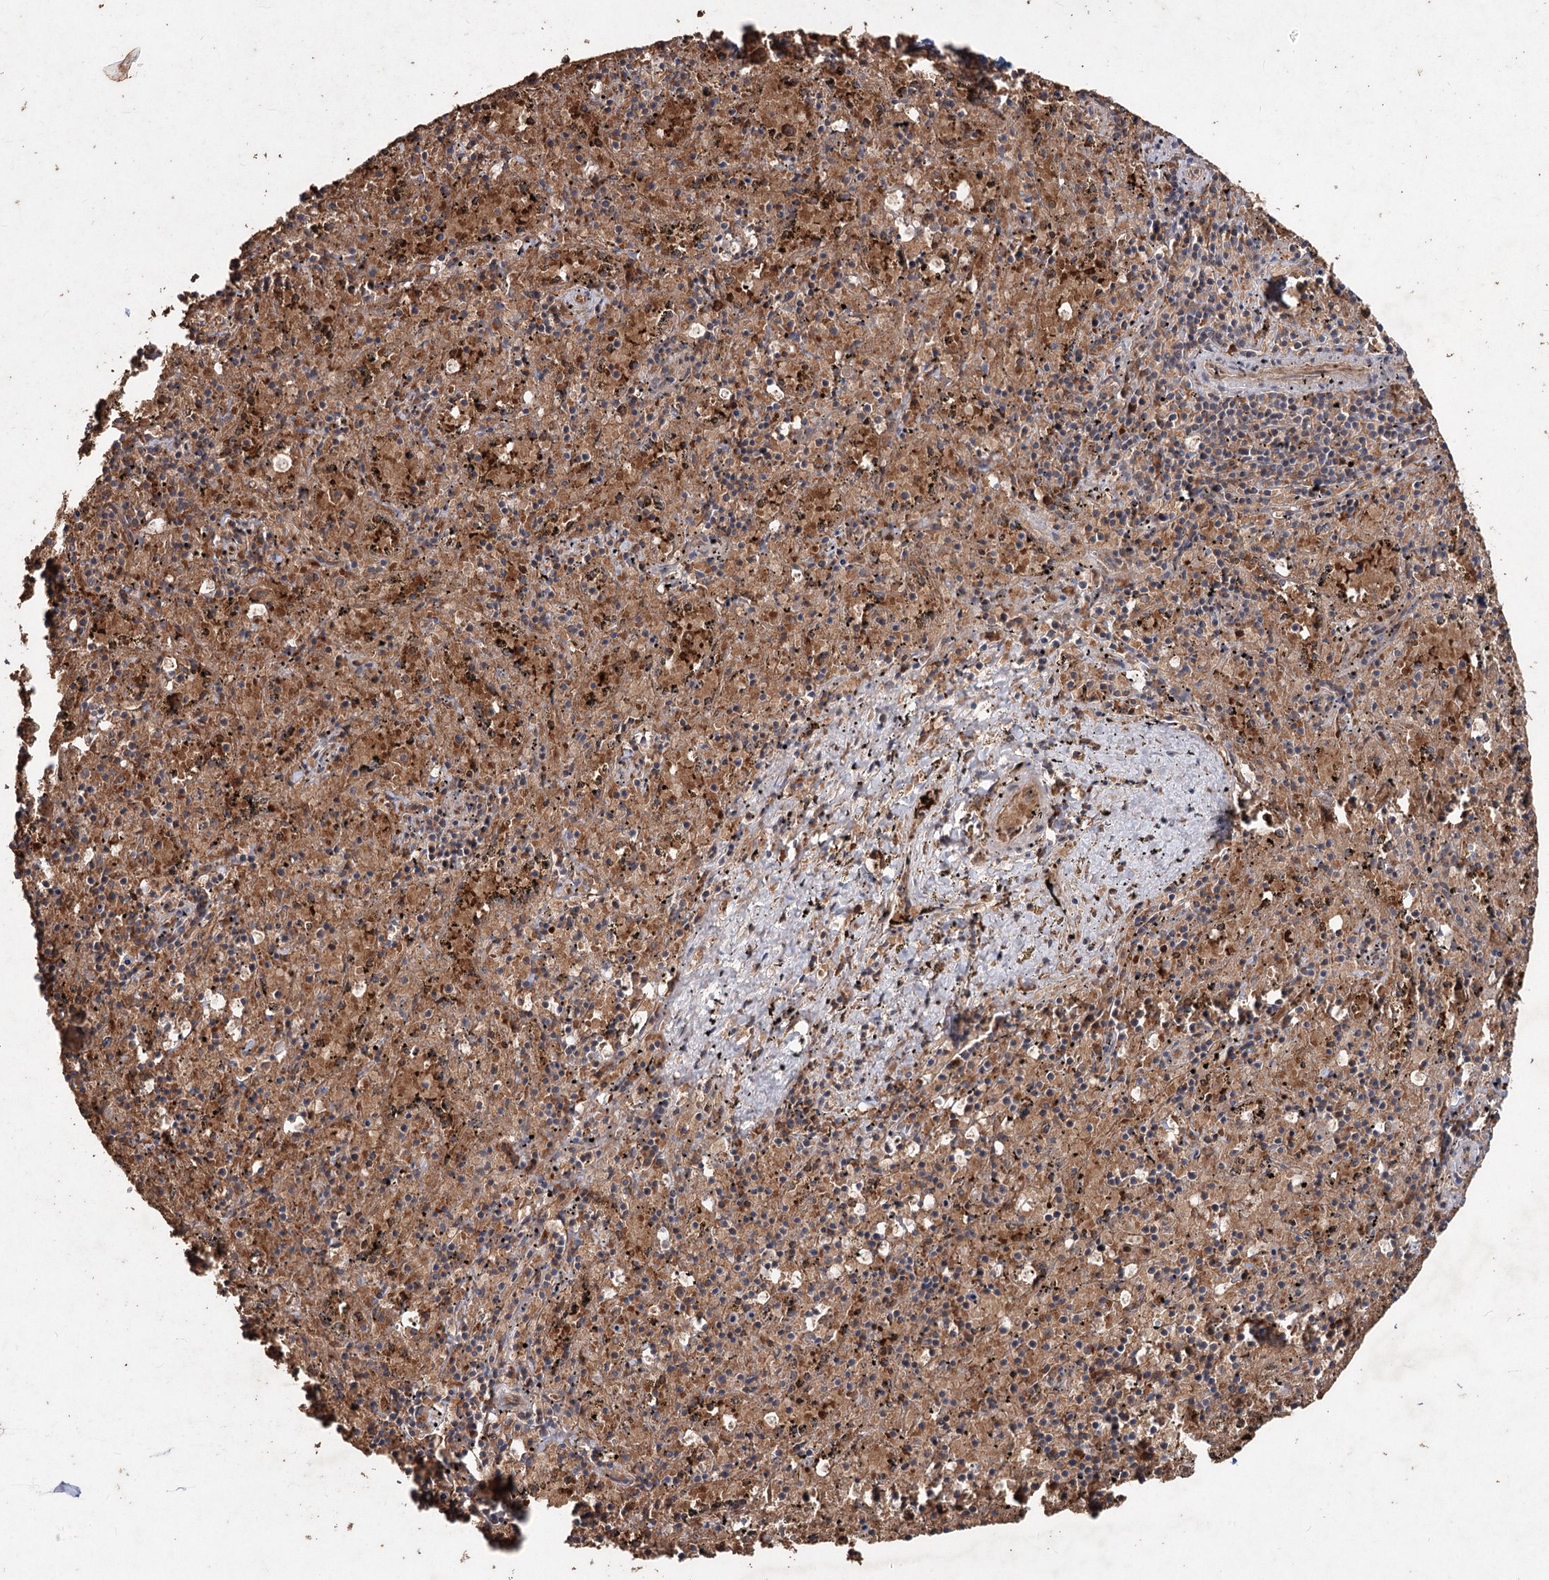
{"staining": {"intensity": "negative", "quantity": "none", "location": "none"}, "tissue": "spleen", "cell_type": "Cells in red pulp", "image_type": "normal", "snomed": [{"axis": "morphology", "description": "Normal tissue, NOS"}, {"axis": "topography", "description": "Spleen"}], "caption": "Photomicrograph shows no protein expression in cells in red pulp of unremarkable spleen. Nuclei are stained in blue.", "gene": "FBXO7", "patient": {"sex": "male", "age": 11}}